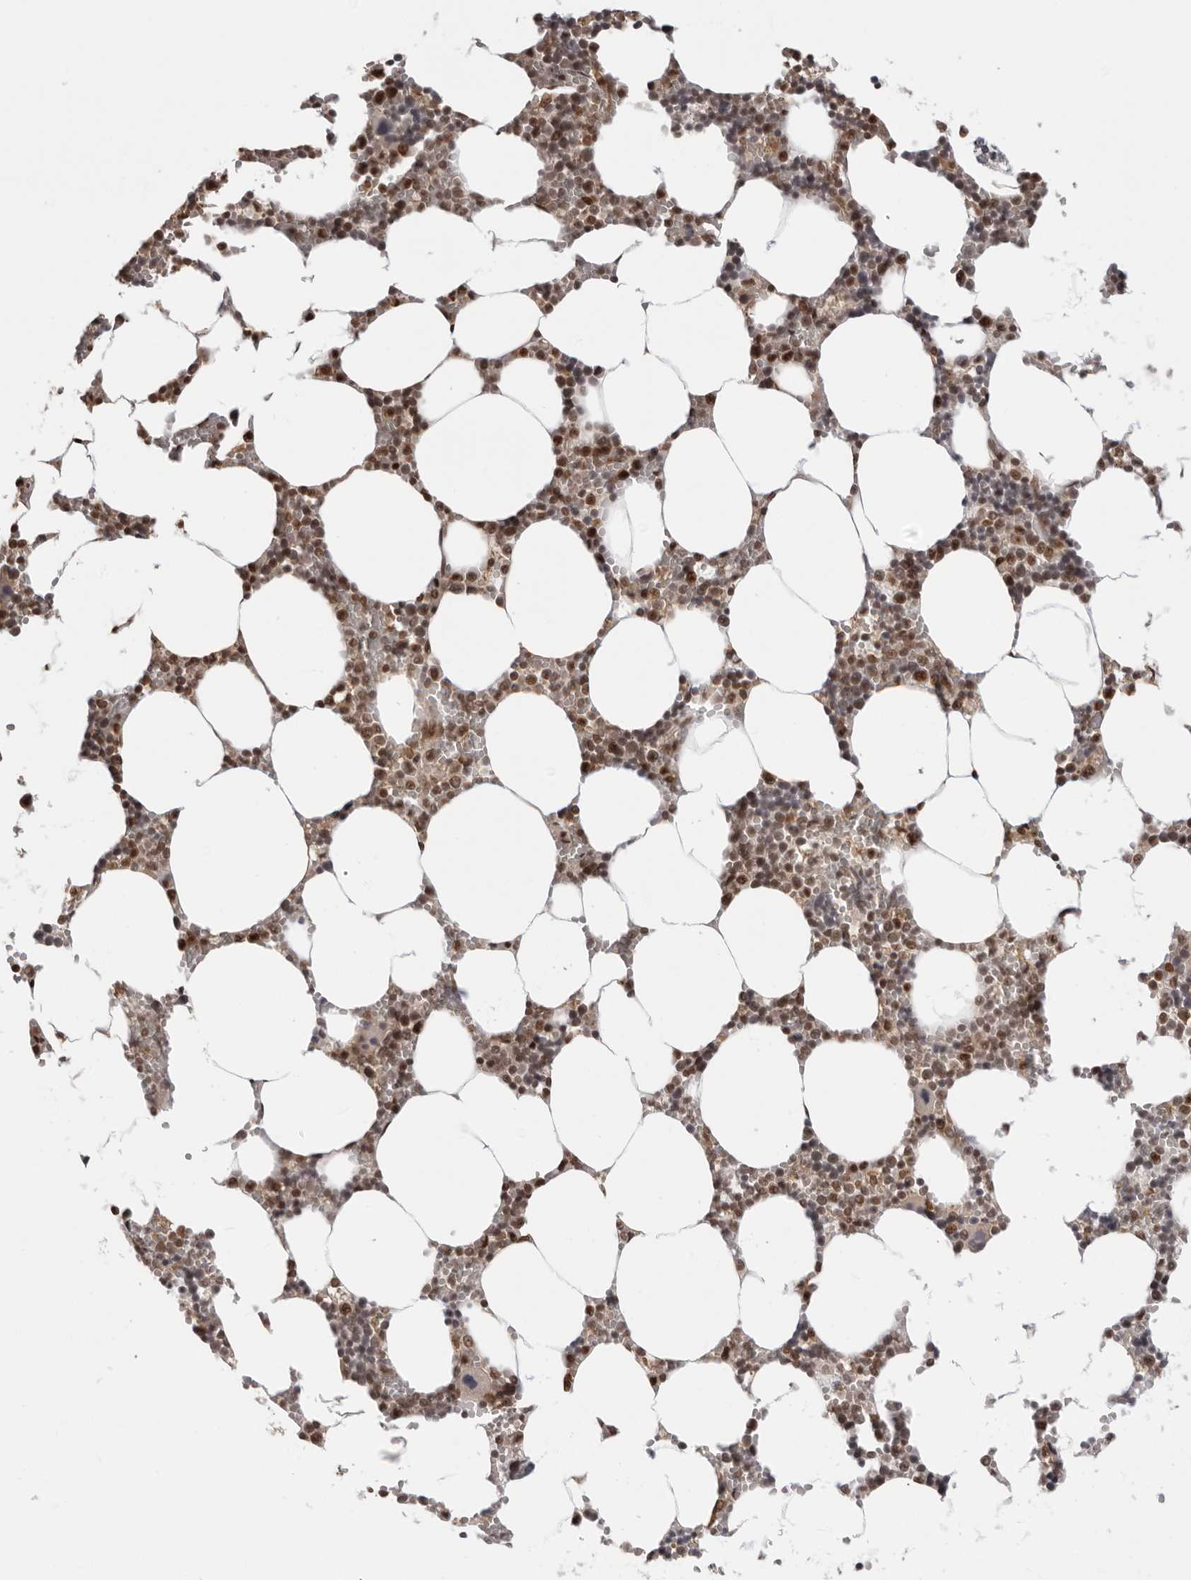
{"staining": {"intensity": "moderate", "quantity": ">75%", "location": "nuclear"}, "tissue": "bone marrow", "cell_type": "Hematopoietic cells", "image_type": "normal", "snomed": [{"axis": "morphology", "description": "Normal tissue, NOS"}, {"axis": "topography", "description": "Bone marrow"}], "caption": "Immunohistochemical staining of benign human bone marrow reveals >75% levels of moderate nuclear protein staining in approximately >75% of hematopoietic cells. The protein of interest is shown in brown color, while the nuclei are stained blue.", "gene": "SDE2", "patient": {"sex": "male", "age": 70}}